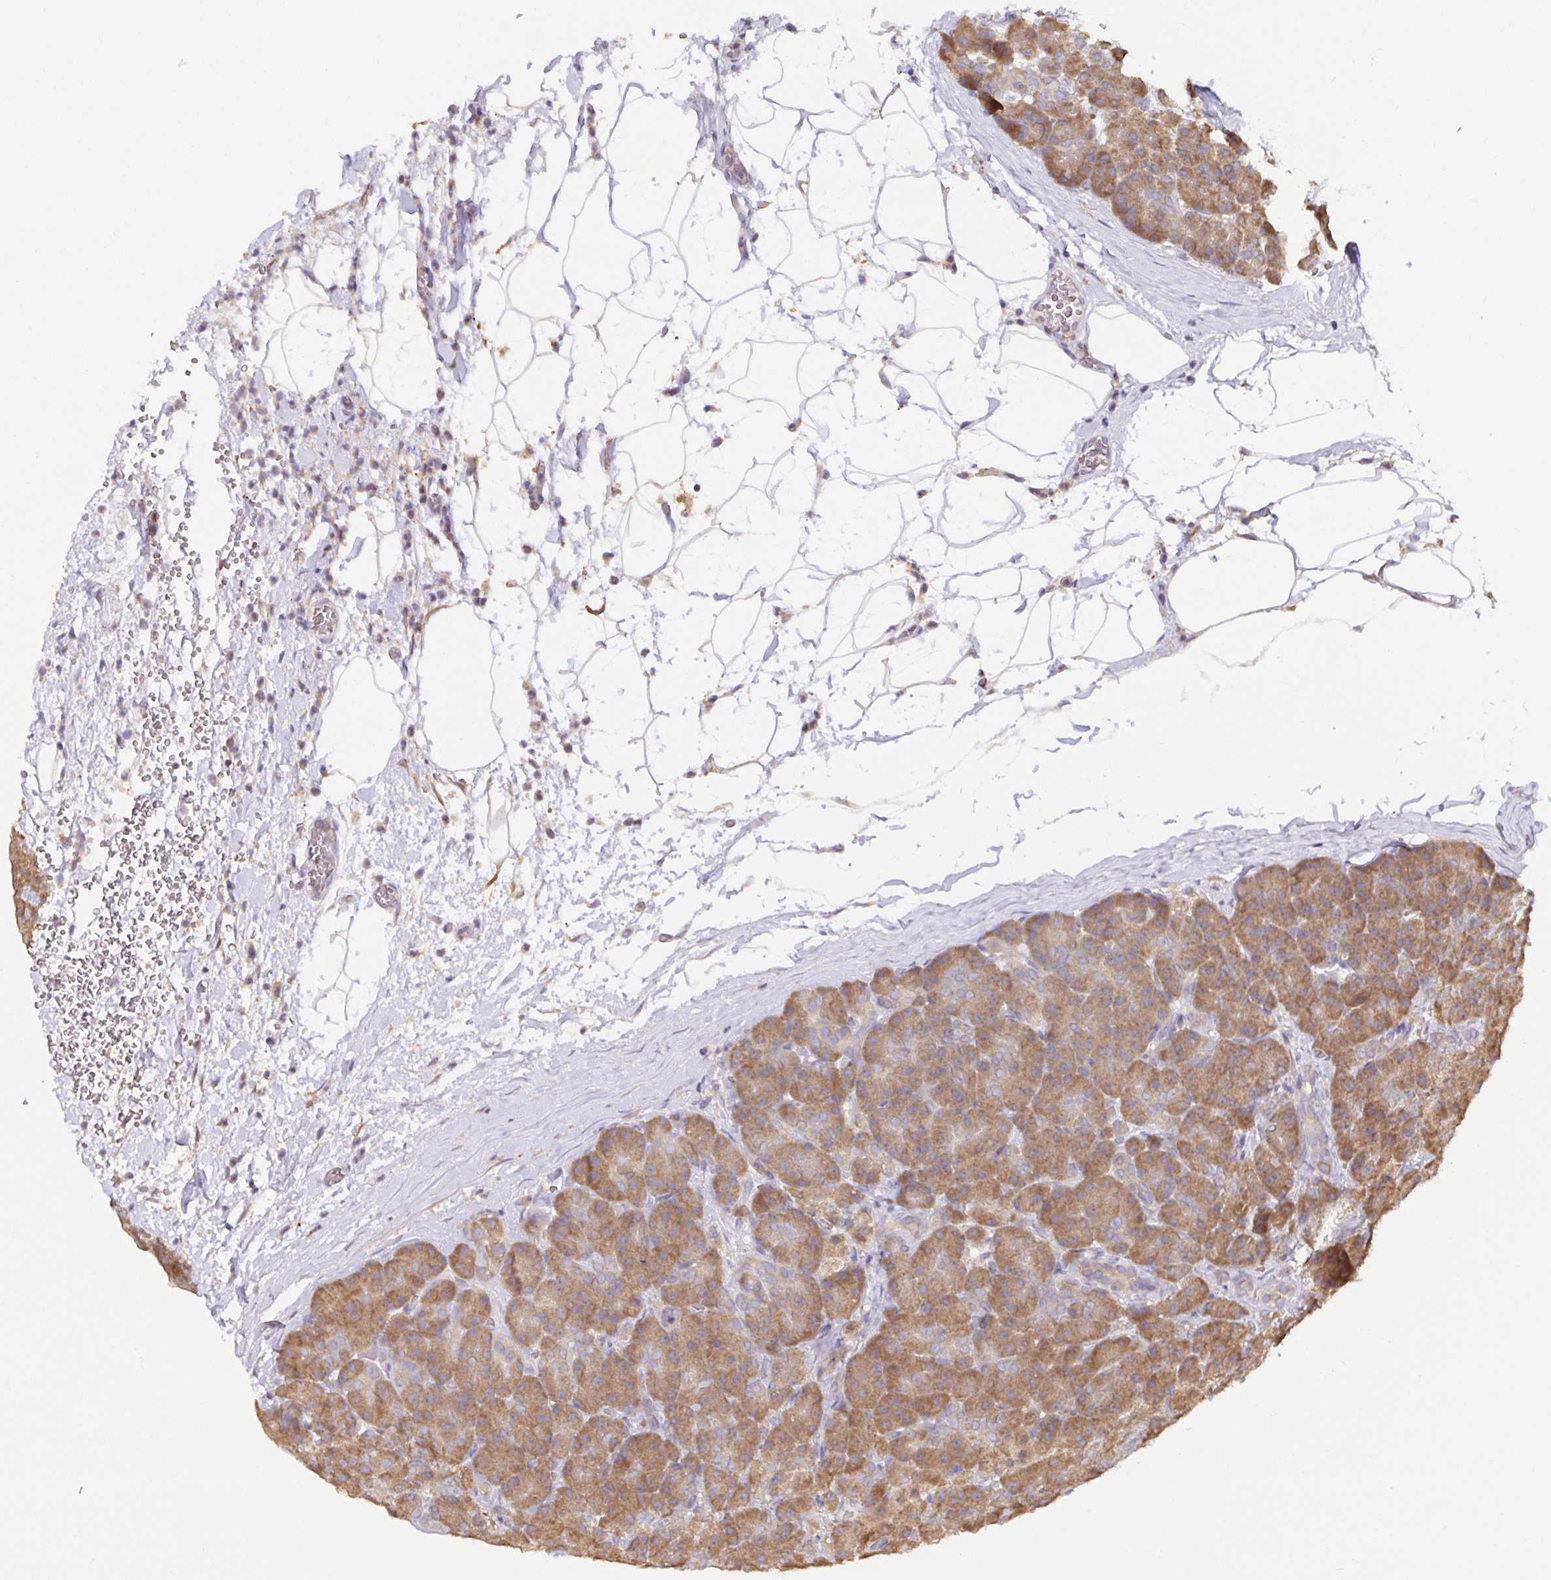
{"staining": {"intensity": "moderate", "quantity": ">75%", "location": "cytoplasmic/membranous"}, "tissue": "pancreas", "cell_type": "Exocrine glandular cells", "image_type": "normal", "snomed": [{"axis": "morphology", "description": "Normal tissue, NOS"}, {"axis": "topography", "description": "Pancreas"}], "caption": "The micrograph displays immunohistochemical staining of normal pancreas. There is moderate cytoplasmic/membranous expression is identified in approximately >75% of exocrine glandular cells.", "gene": "HAGH", "patient": {"sex": "male", "age": 57}}